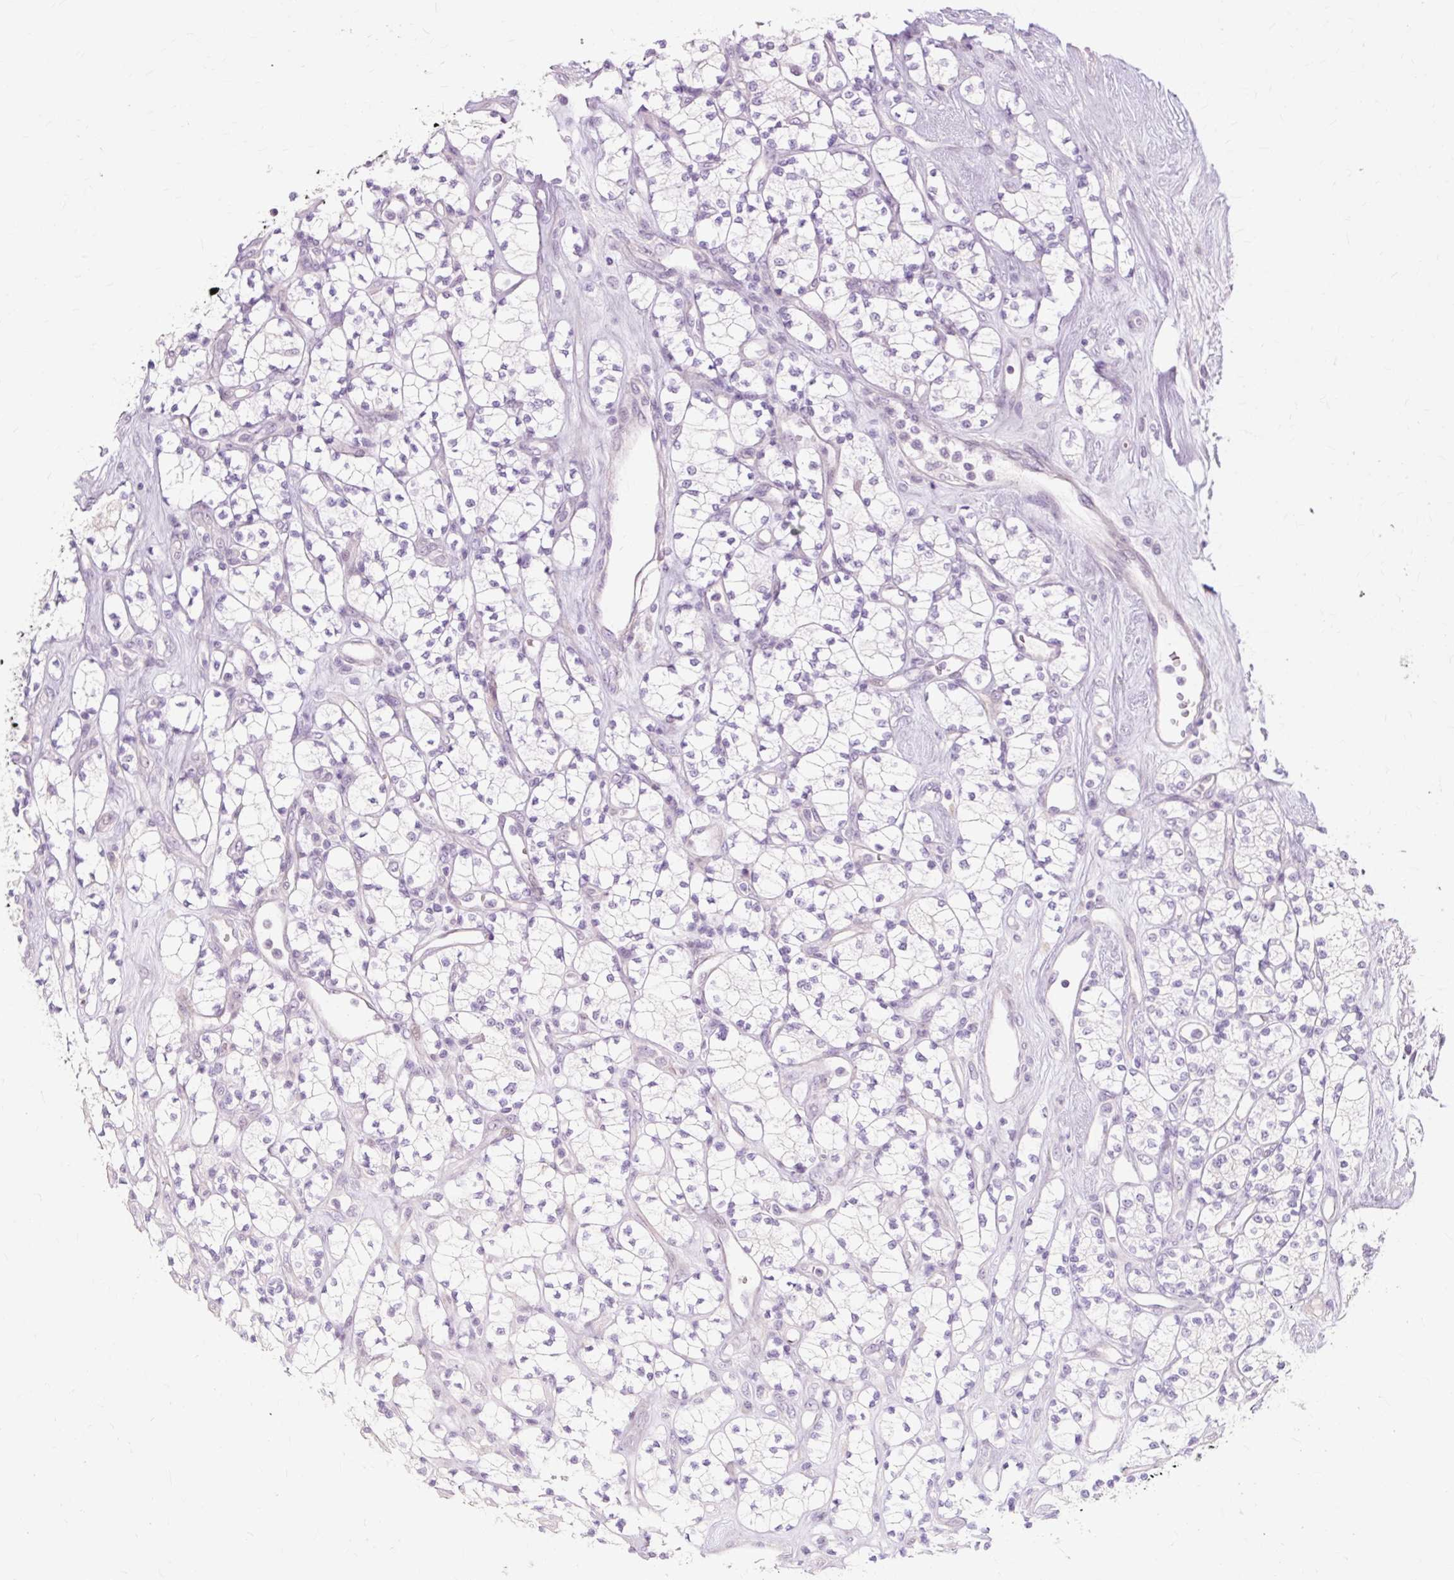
{"staining": {"intensity": "negative", "quantity": "none", "location": "none"}, "tissue": "renal cancer", "cell_type": "Tumor cells", "image_type": "cancer", "snomed": [{"axis": "morphology", "description": "Adenocarcinoma, NOS"}, {"axis": "topography", "description": "Kidney"}], "caption": "Tumor cells show no significant protein staining in renal cancer (adenocarcinoma).", "gene": "IRX2", "patient": {"sex": "male", "age": 77}}